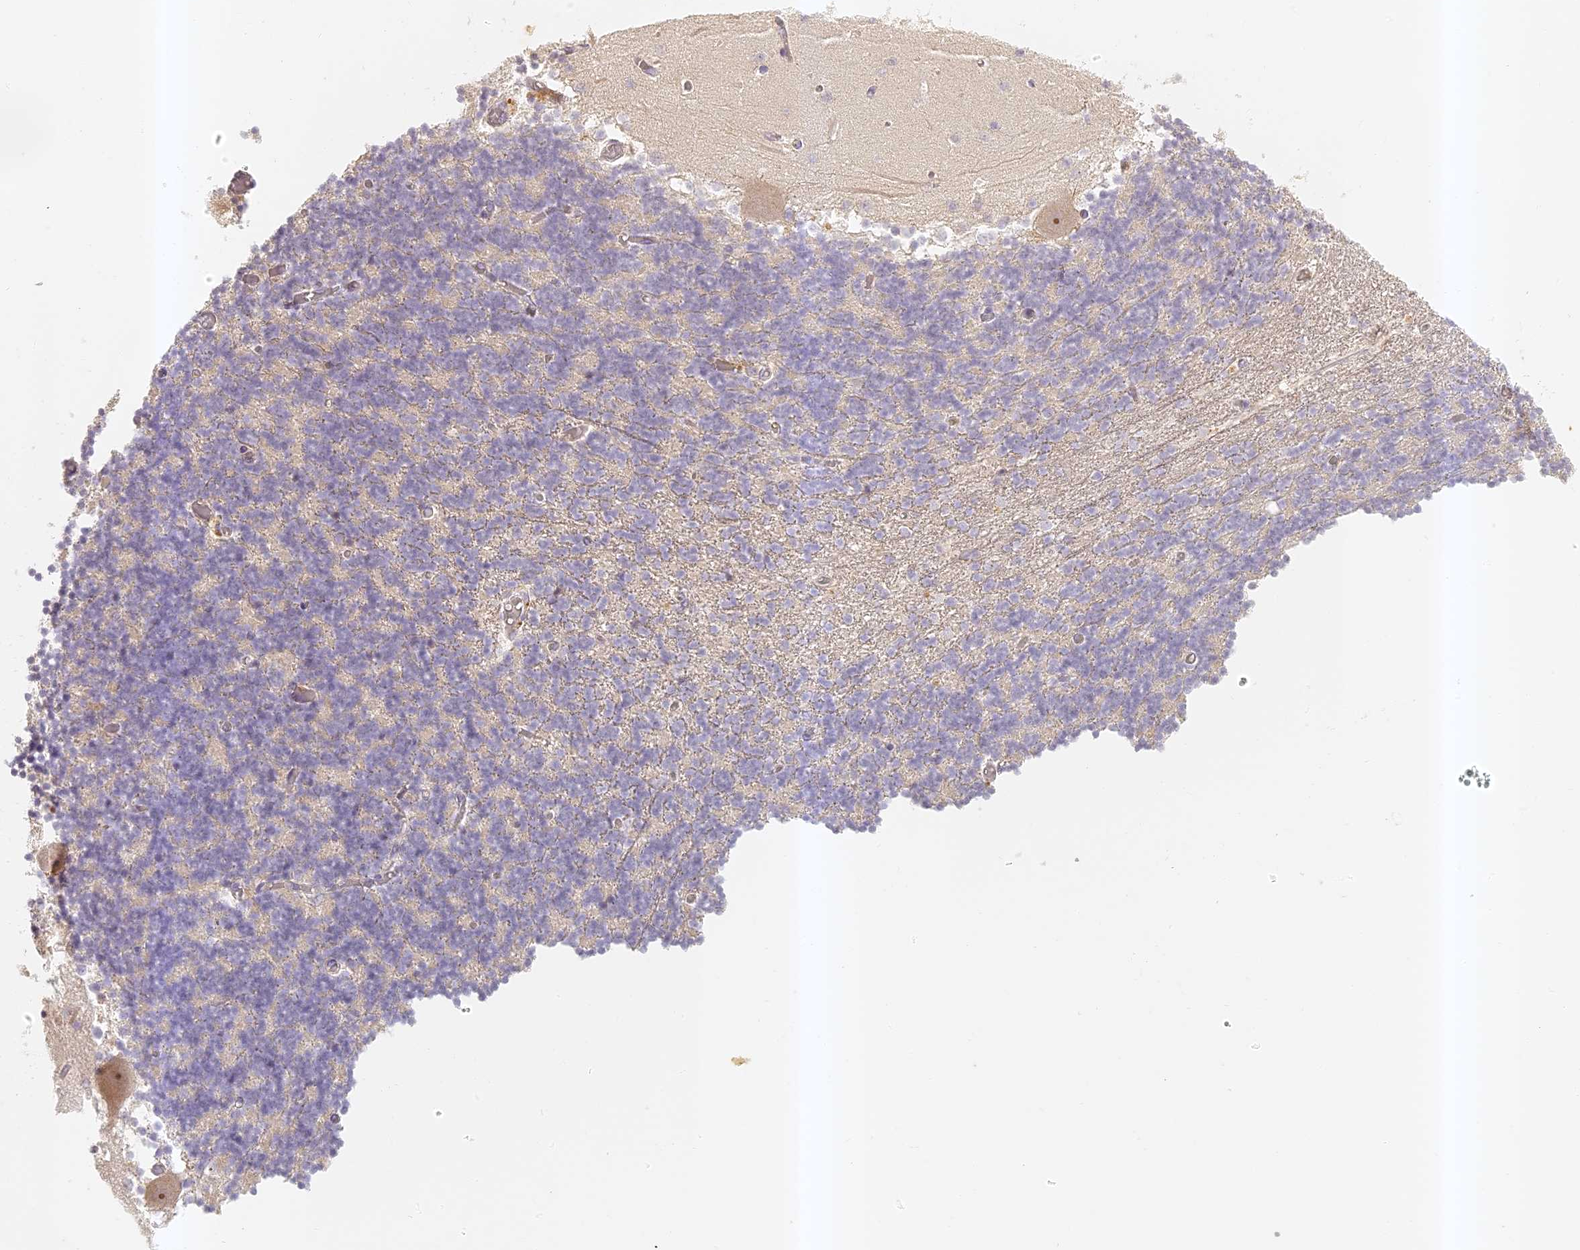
{"staining": {"intensity": "weak", "quantity": "<25%", "location": "cytoplasmic/membranous"}, "tissue": "cerebellum", "cell_type": "Cells in granular layer", "image_type": "normal", "snomed": [{"axis": "morphology", "description": "Normal tissue, NOS"}, {"axis": "topography", "description": "Cerebellum"}], "caption": "IHC histopathology image of normal cerebellum stained for a protein (brown), which demonstrates no expression in cells in granular layer.", "gene": "ELL3", "patient": {"sex": "female", "age": 28}}